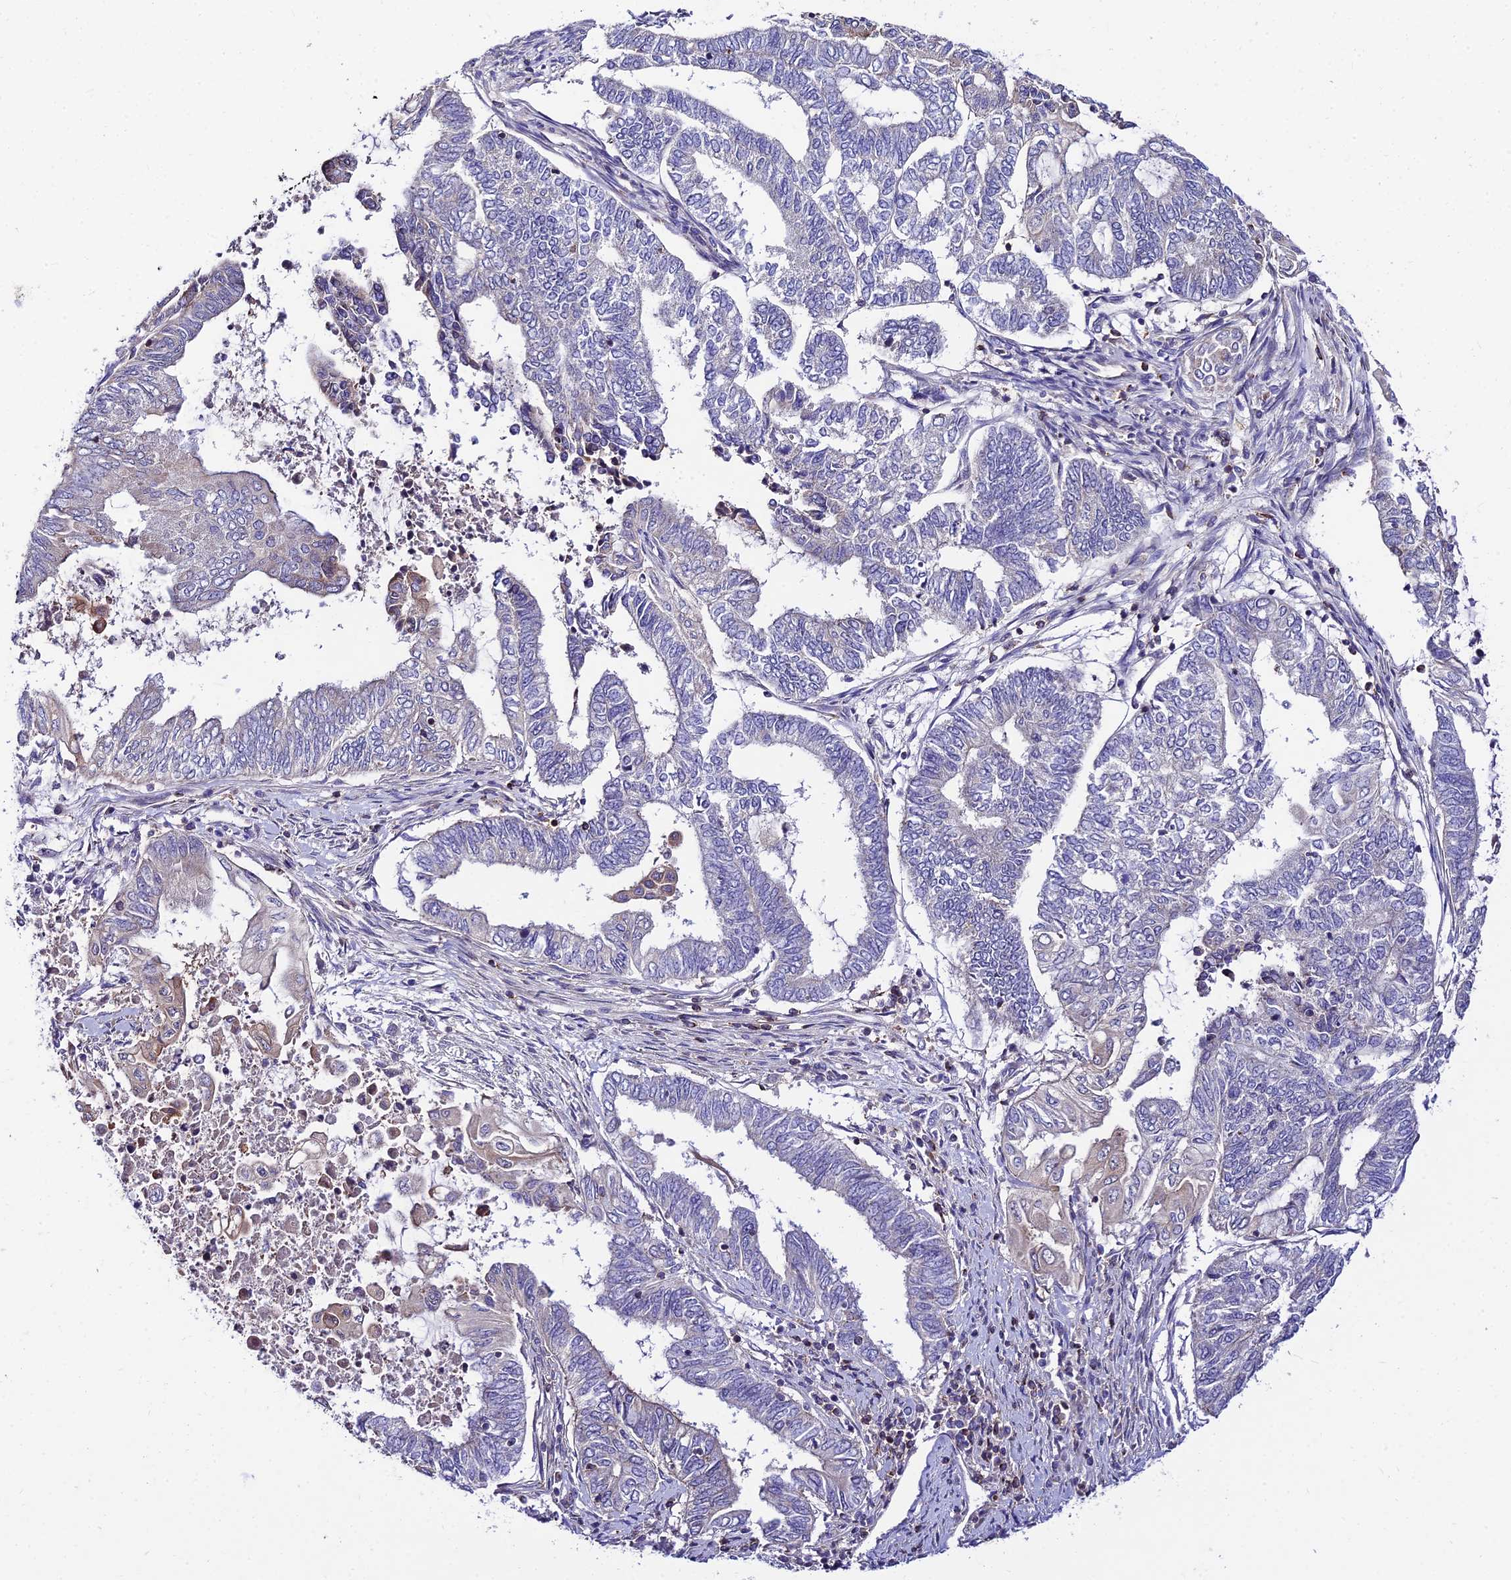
{"staining": {"intensity": "weak", "quantity": "<25%", "location": "cytoplasmic/membranous"}, "tissue": "endometrial cancer", "cell_type": "Tumor cells", "image_type": "cancer", "snomed": [{"axis": "morphology", "description": "Adenocarcinoma, NOS"}, {"axis": "topography", "description": "Uterus"}, {"axis": "topography", "description": "Endometrium"}], "caption": "The micrograph shows no significant expression in tumor cells of adenocarcinoma (endometrial).", "gene": "C6orf132", "patient": {"sex": "female", "age": 70}}